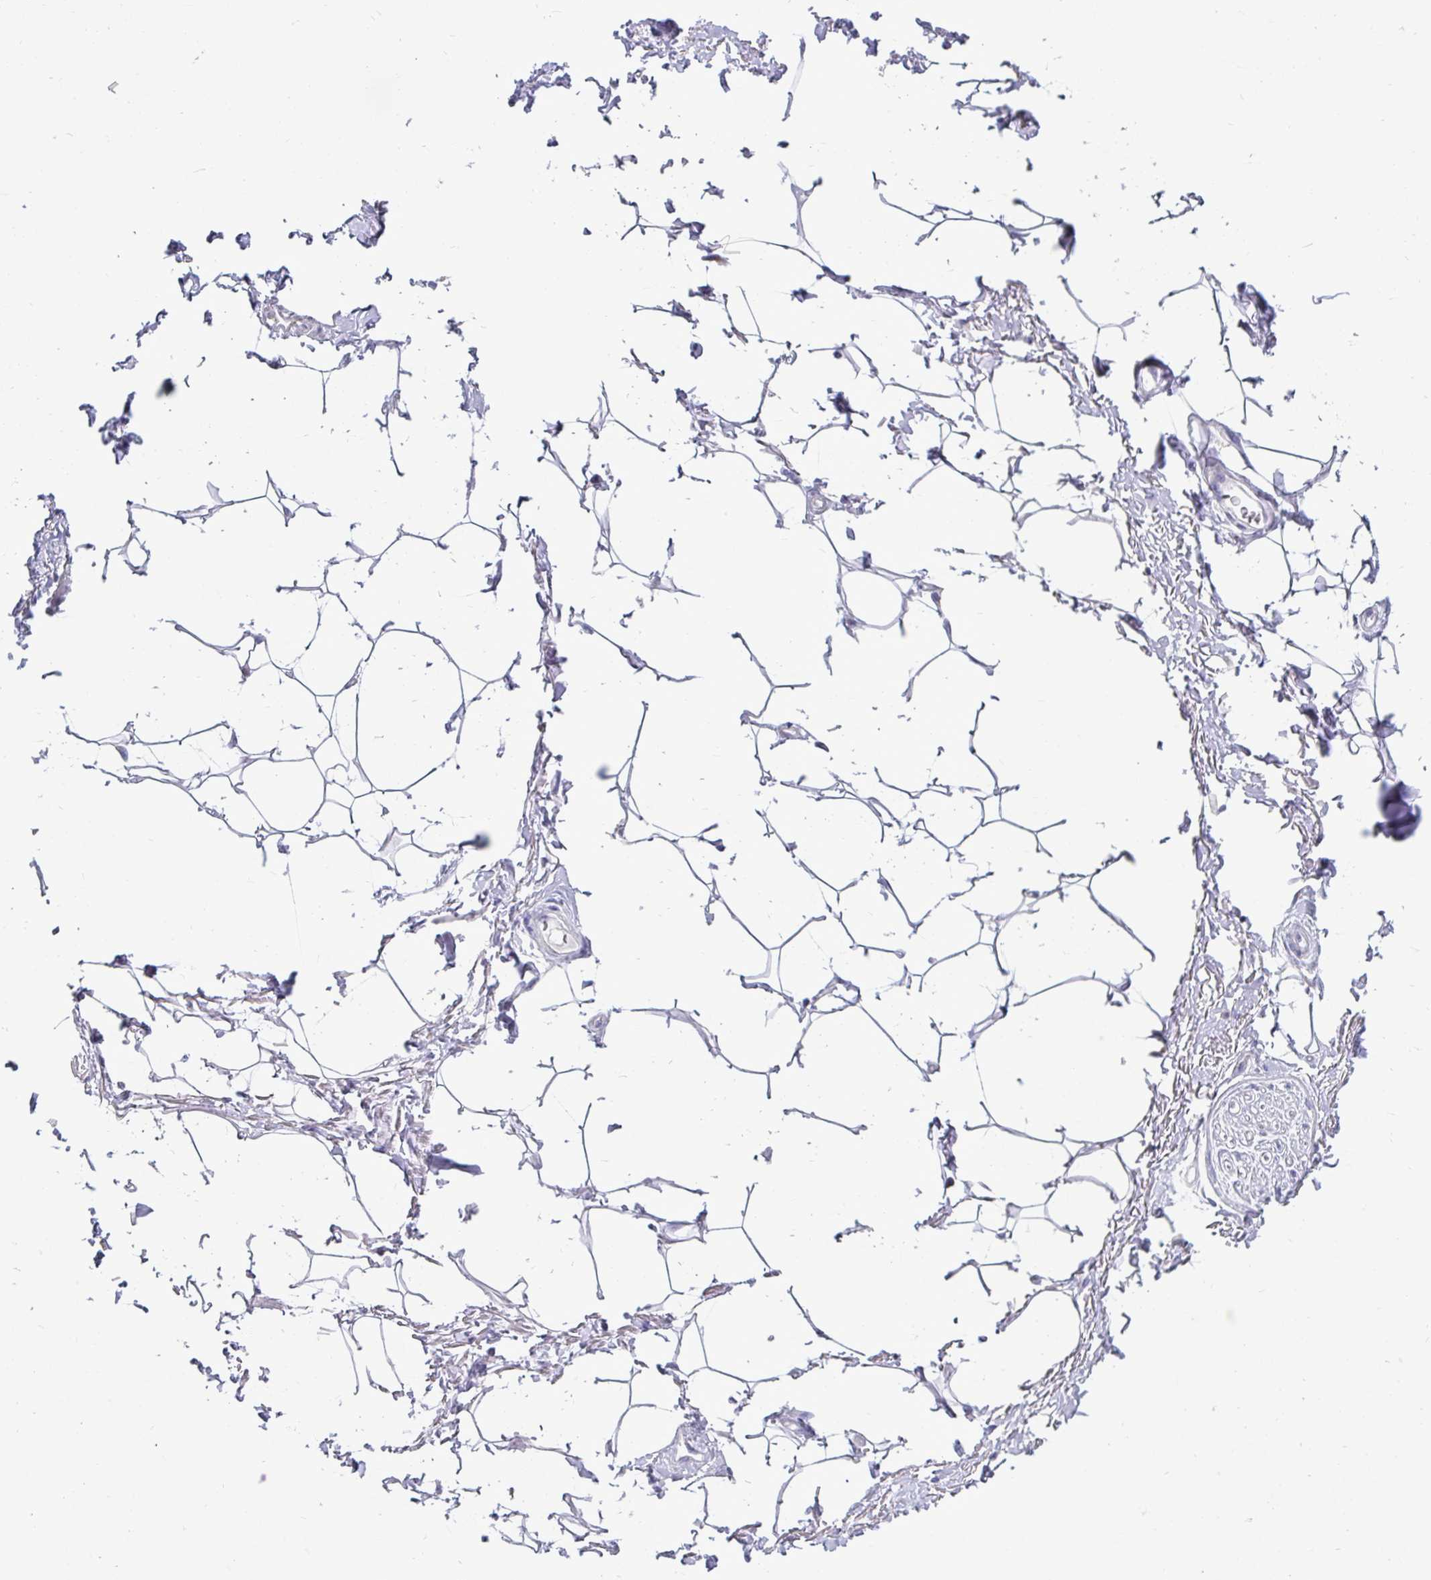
{"staining": {"intensity": "negative", "quantity": "none", "location": "none"}, "tissue": "adipose tissue", "cell_type": "Adipocytes", "image_type": "normal", "snomed": [{"axis": "morphology", "description": "Normal tissue, NOS"}, {"axis": "topography", "description": "Peripheral nerve tissue"}], "caption": "An image of adipose tissue stained for a protein exhibits no brown staining in adipocytes.", "gene": "CTSZ", "patient": {"sex": "male", "age": 51}}